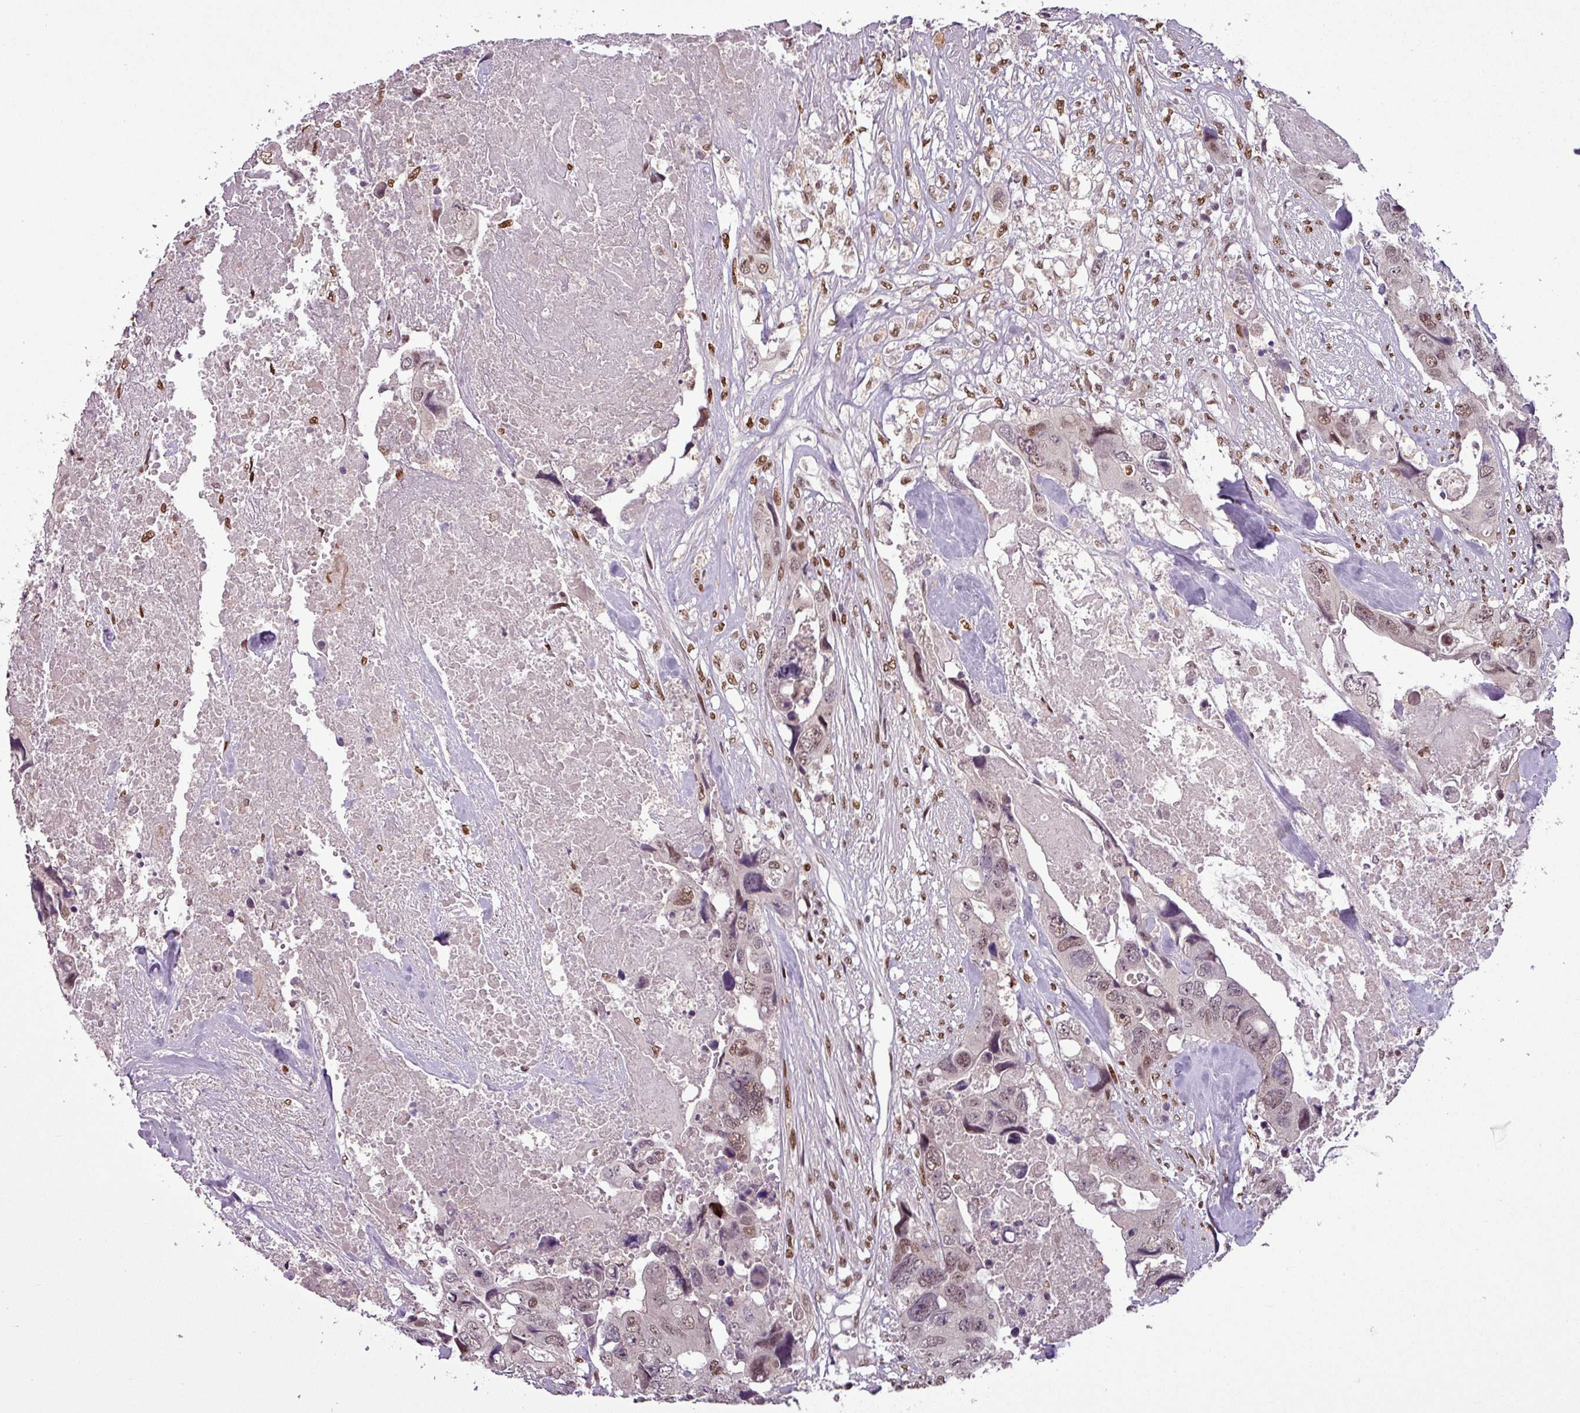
{"staining": {"intensity": "weak", "quantity": ">75%", "location": "nuclear"}, "tissue": "colorectal cancer", "cell_type": "Tumor cells", "image_type": "cancer", "snomed": [{"axis": "morphology", "description": "Adenocarcinoma, NOS"}, {"axis": "topography", "description": "Rectum"}], "caption": "Protein expression analysis of human colorectal adenocarcinoma reveals weak nuclear expression in approximately >75% of tumor cells.", "gene": "IRF2BPL", "patient": {"sex": "male", "age": 57}}